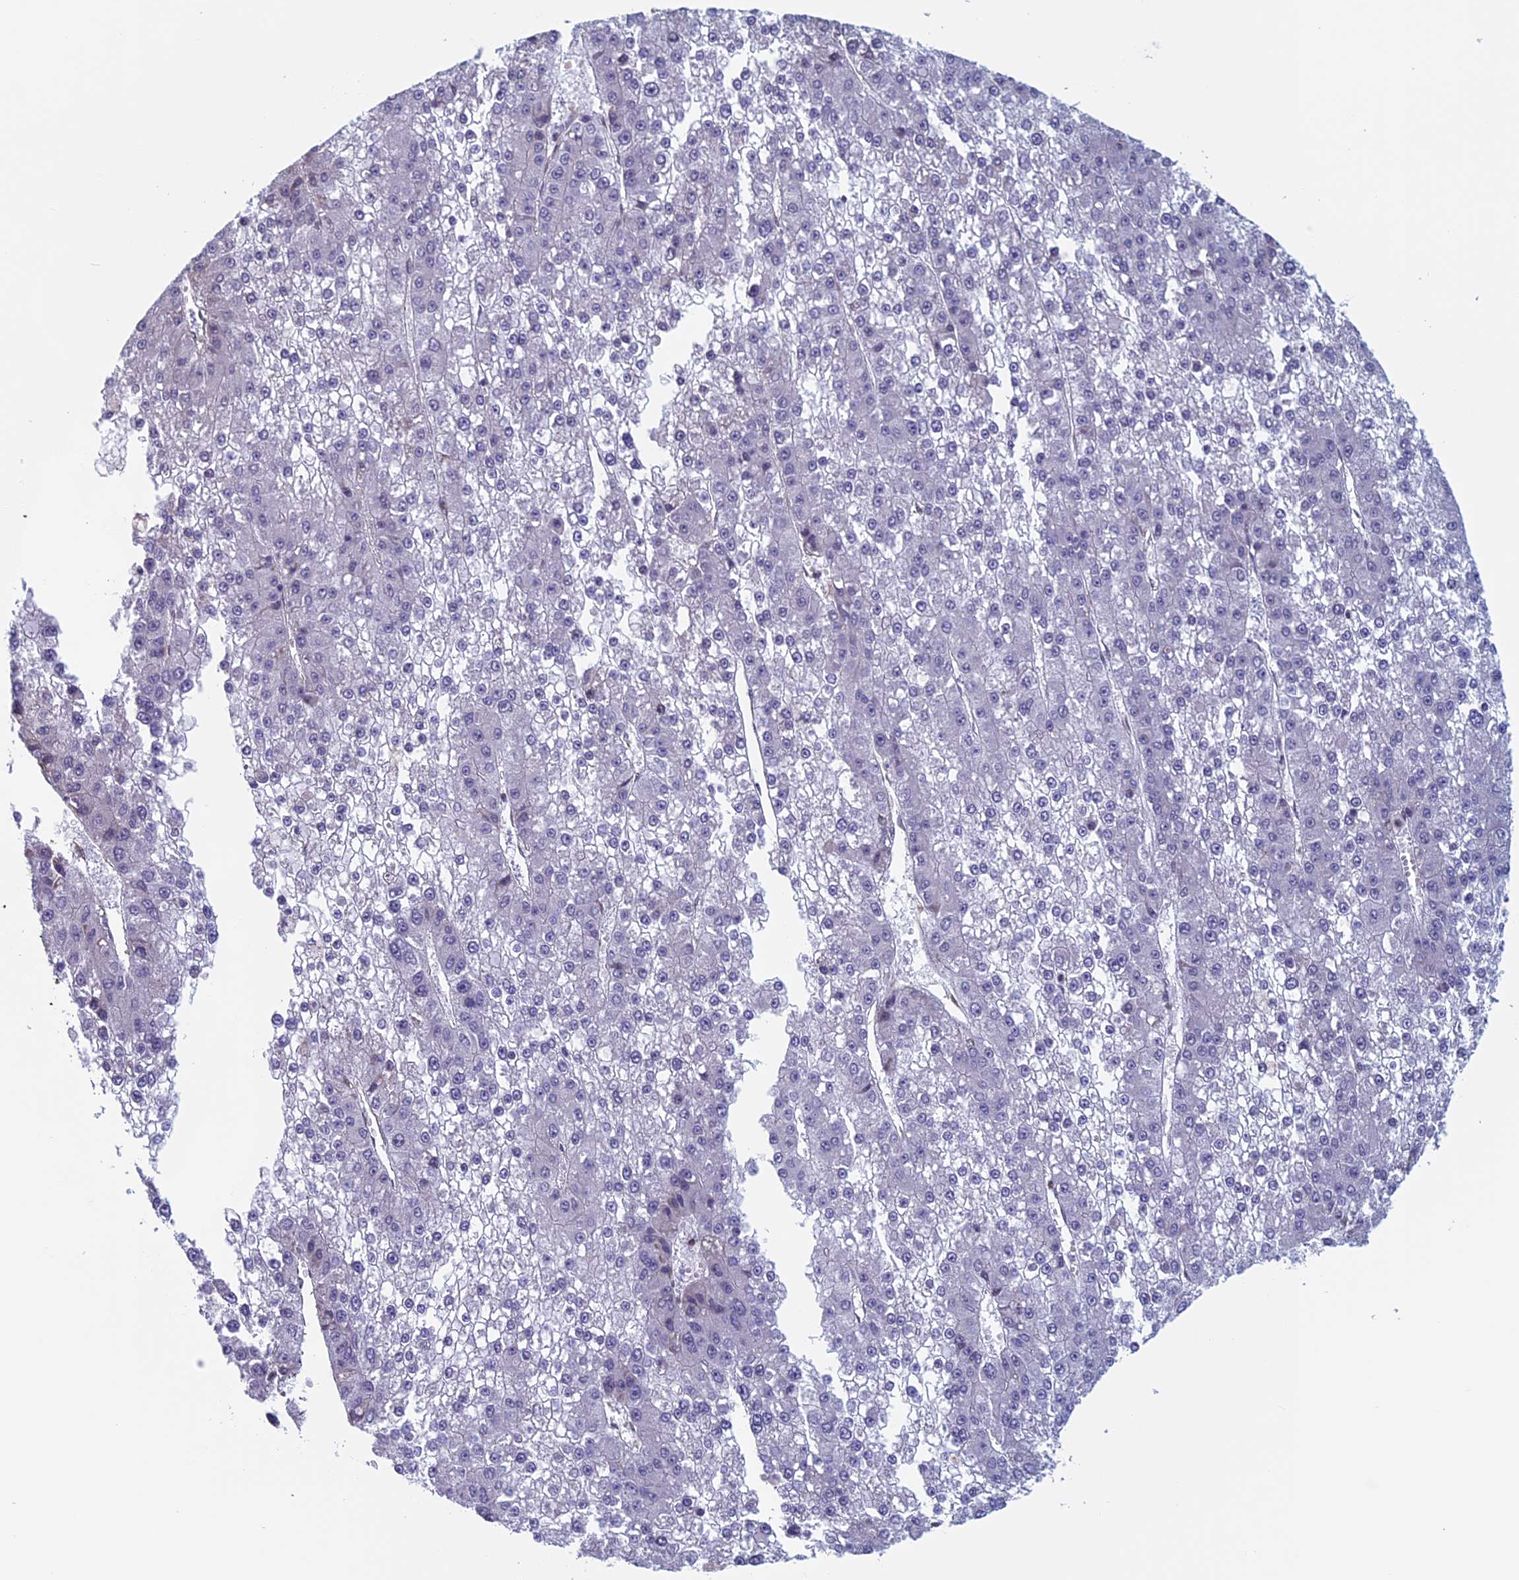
{"staining": {"intensity": "negative", "quantity": "none", "location": "none"}, "tissue": "liver cancer", "cell_type": "Tumor cells", "image_type": "cancer", "snomed": [{"axis": "morphology", "description": "Carcinoma, Hepatocellular, NOS"}, {"axis": "topography", "description": "Liver"}], "caption": "A high-resolution micrograph shows IHC staining of liver cancer (hepatocellular carcinoma), which demonstrates no significant staining in tumor cells.", "gene": "SLC1A6", "patient": {"sex": "female", "age": 73}}